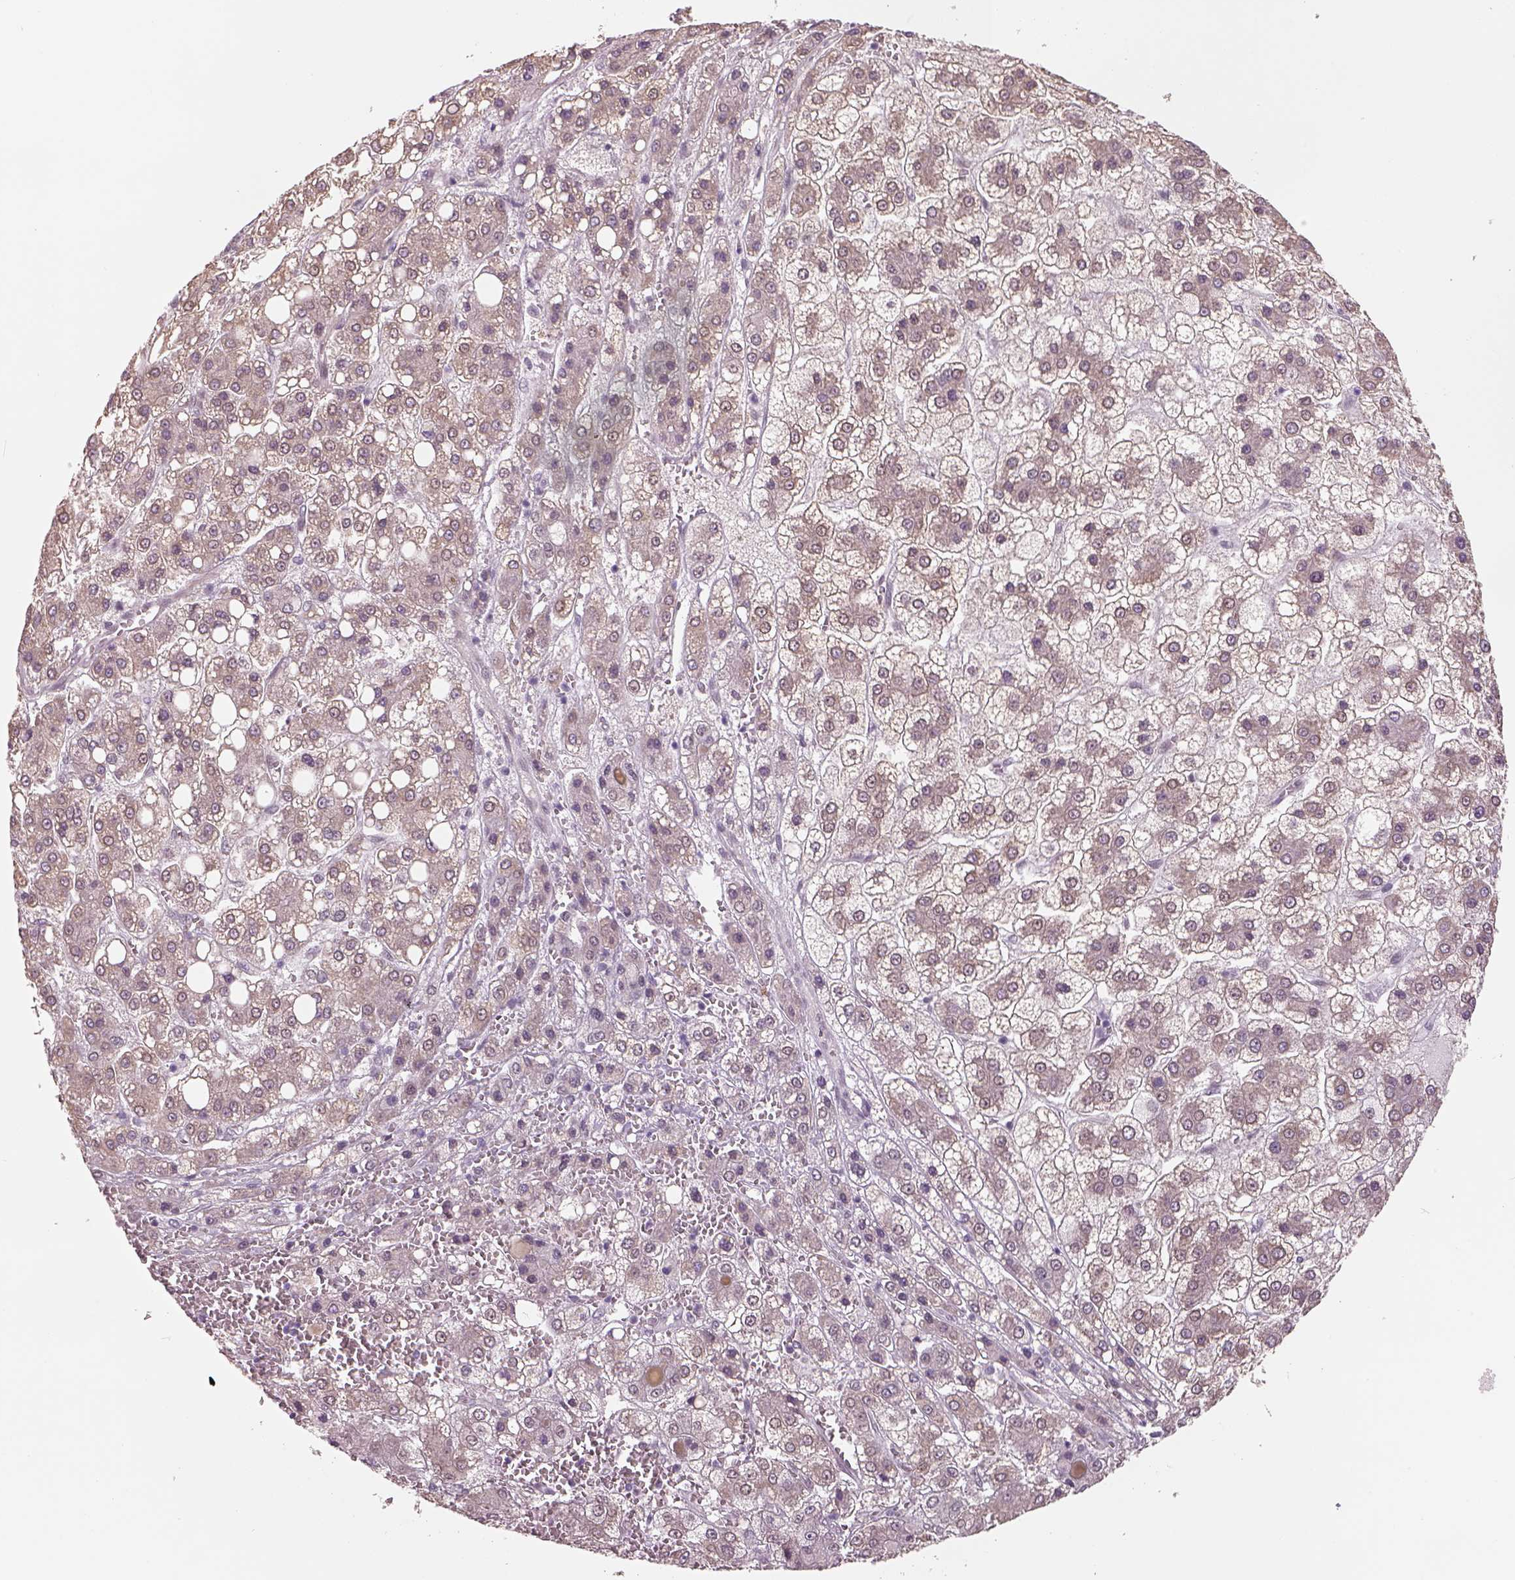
{"staining": {"intensity": "weak", "quantity": ">75%", "location": "cytoplasmic/membranous"}, "tissue": "liver cancer", "cell_type": "Tumor cells", "image_type": "cancer", "snomed": [{"axis": "morphology", "description": "Carcinoma, Hepatocellular, NOS"}, {"axis": "topography", "description": "Liver"}], "caption": "A low amount of weak cytoplasmic/membranous positivity is present in approximately >75% of tumor cells in hepatocellular carcinoma (liver) tissue. Nuclei are stained in blue.", "gene": "NAT8", "patient": {"sex": "male", "age": 73}}